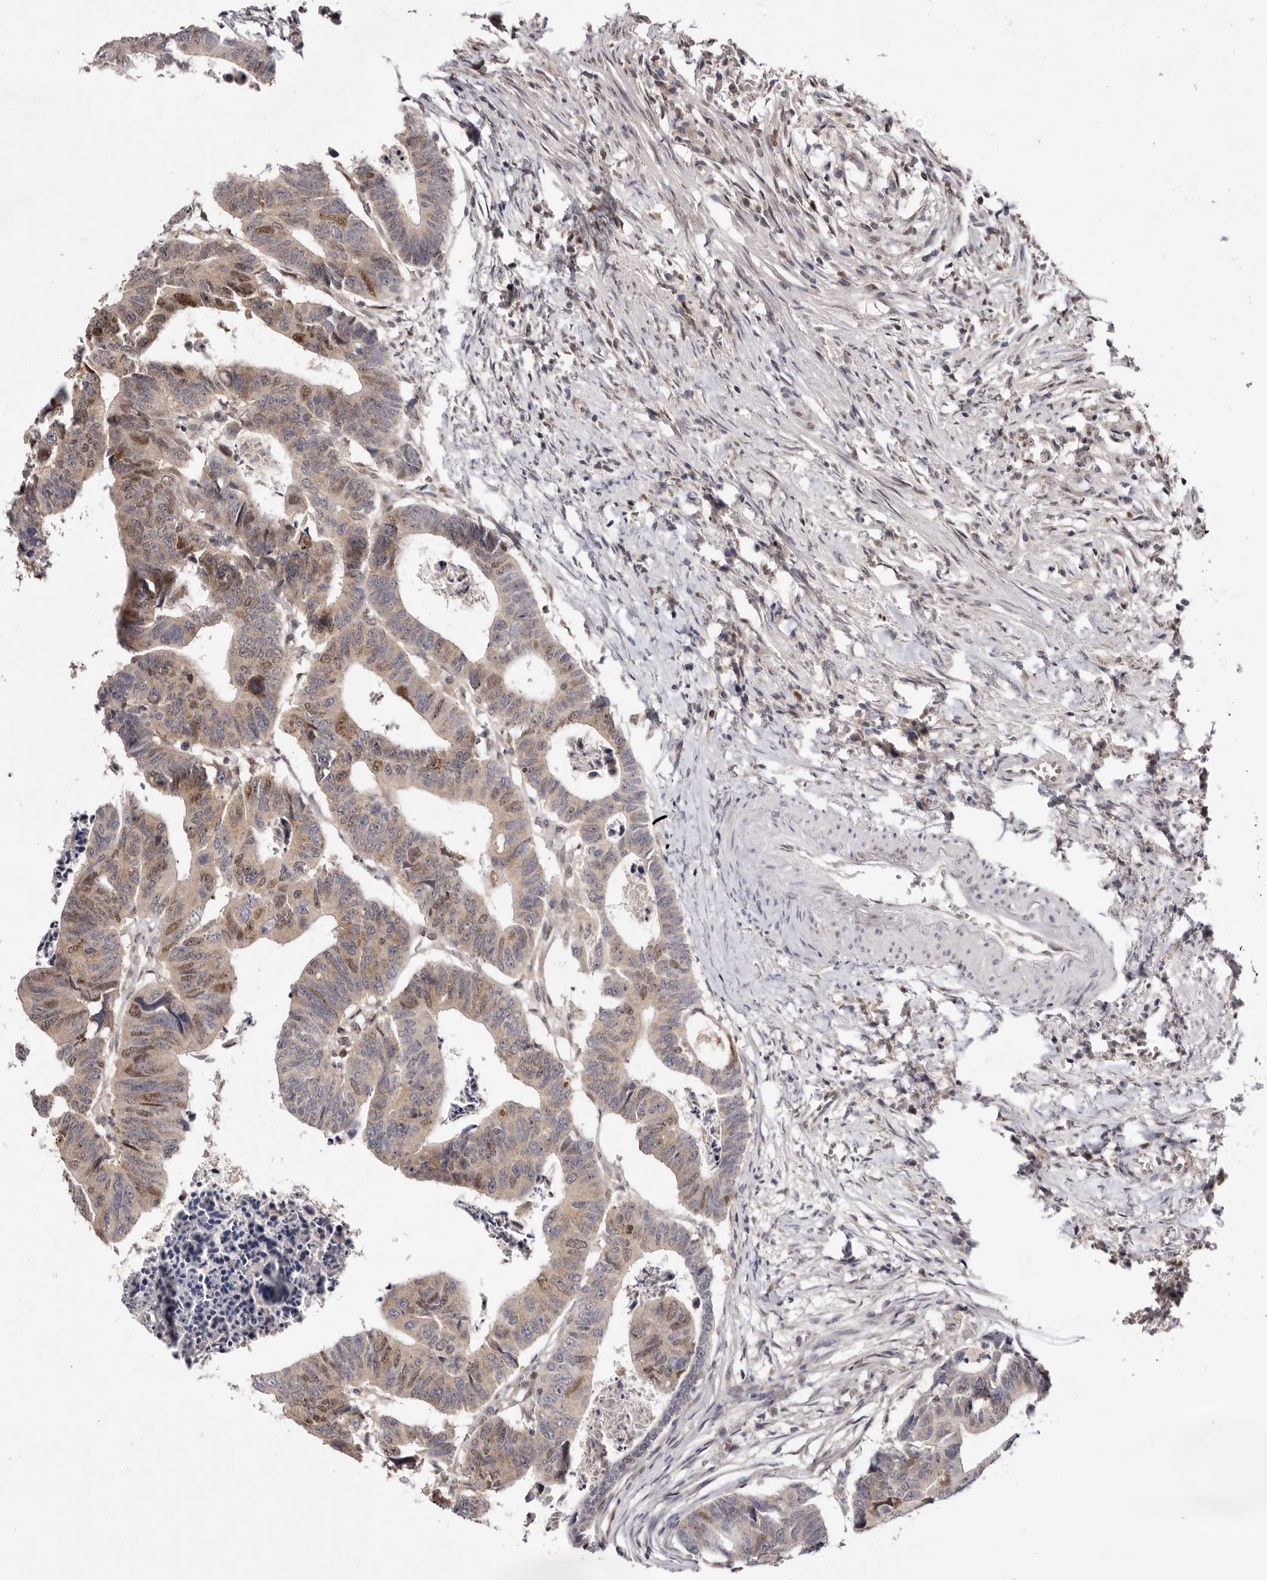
{"staining": {"intensity": "moderate", "quantity": "25%-75%", "location": "nuclear"}, "tissue": "colorectal cancer", "cell_type": "Tumor cells", "image_type": "cancer", "snomed": [{"axis": "morphology", "description": "Adenocarcinoma, NOS"}, {"axis": "topography", "description": "Rectum"}], "caption": "Immunohistochemical staining of colorectal cancer displays medium levels of moderate nuclear protein staining in approximately 25%-75% of tumor cells. (DAB IHC, brown staining for protein, blue staining for nuclei).", "gene": "NOTCH1", "patient": {"sex": "female", "age": 65}}